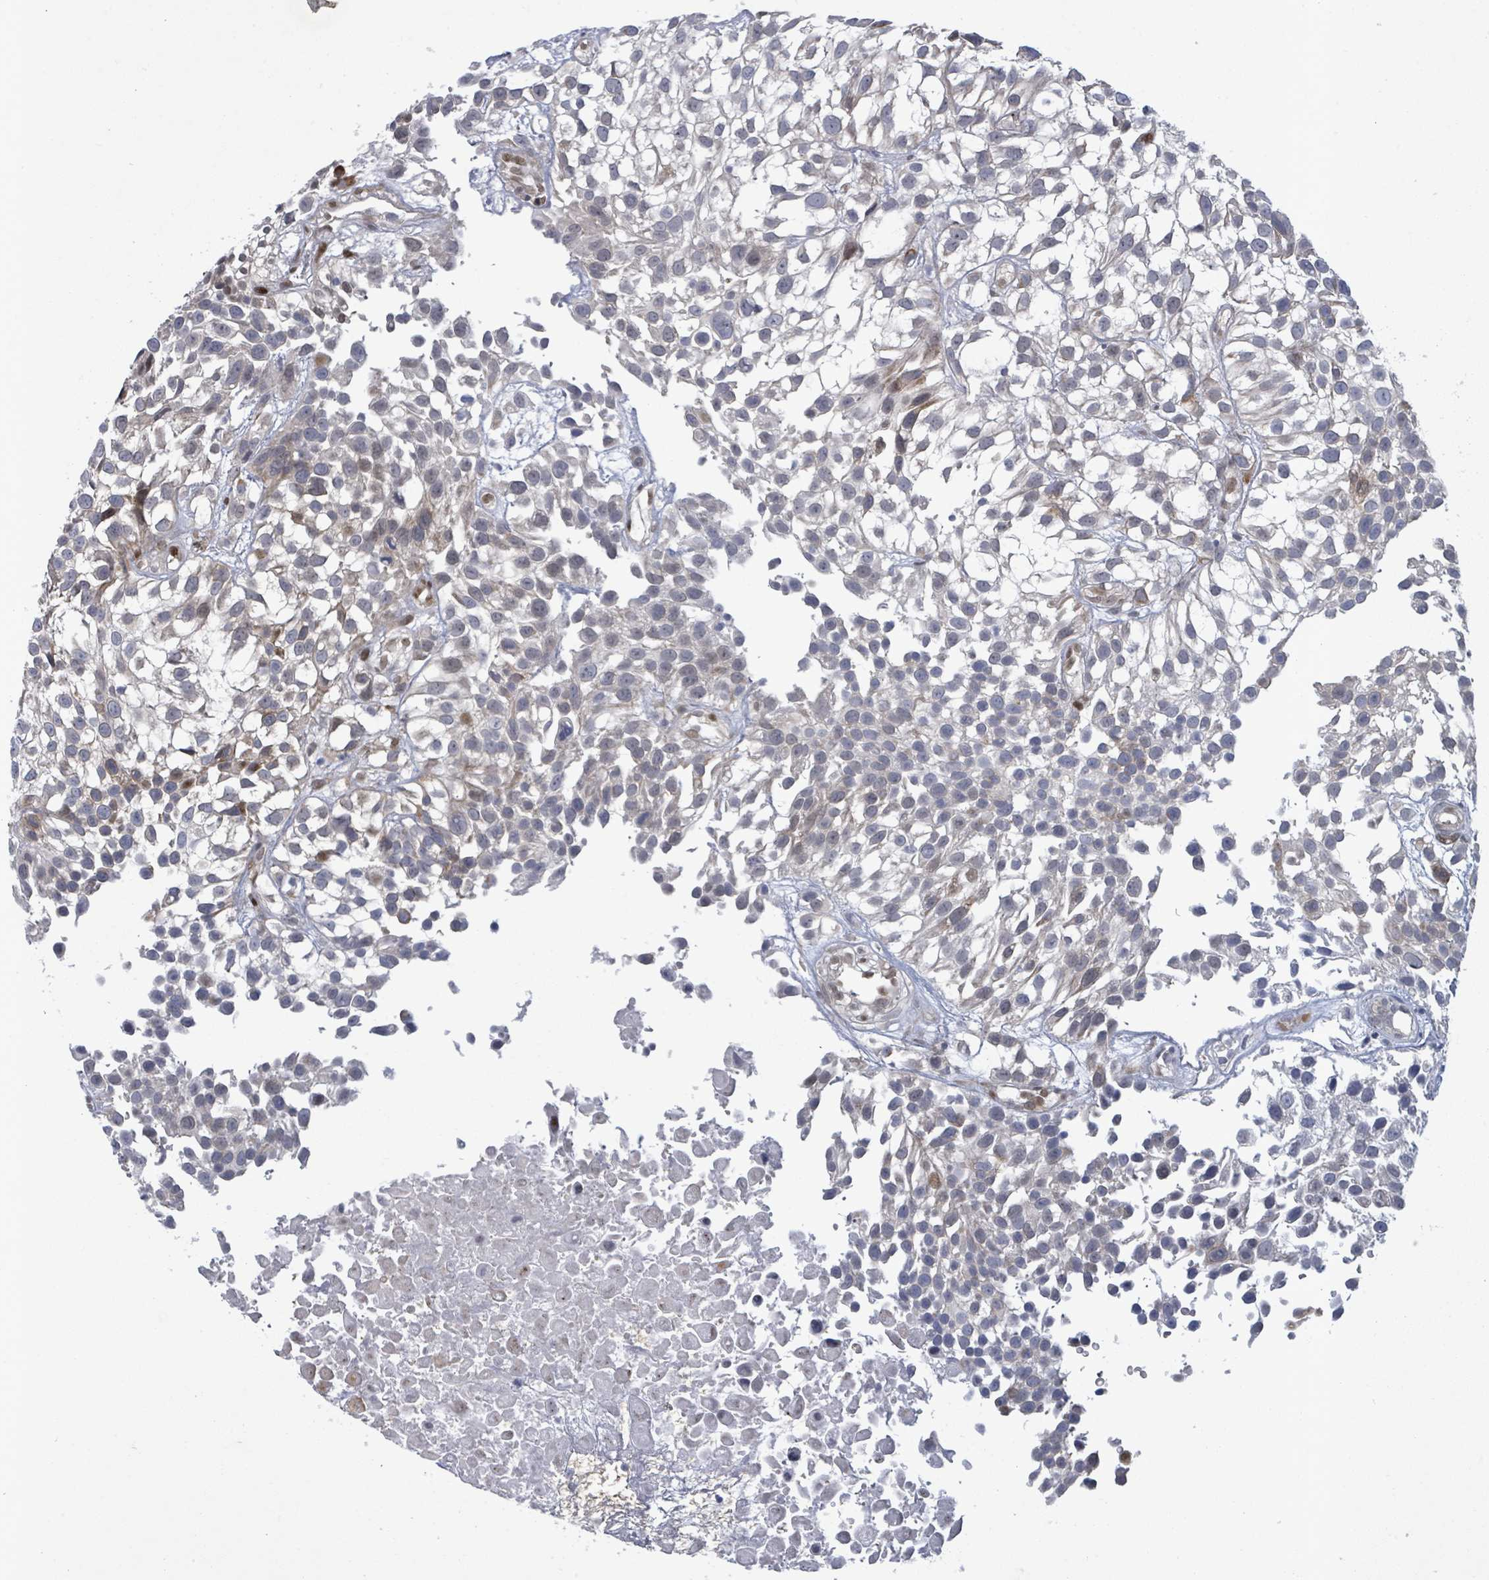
{"staining": {"intensity": "negative", "quantity": "none", "location": "none"}, "tissue": "urothelial cancer", "cell_type": "Tumor cells", "image_type": "cancer", "snomed": [{"axis": "morphology", "description": "Urothelial carcinoma, High grade"}, {"axis": "topography", "description": "Urinary bladder"}], "caption": "The photomicrograph reveals no significant staining in tumor cells of urothelial carcinoma (high-grade).", "gene": "TUSC1", "patient": {"sex": "male", "age": 56}}